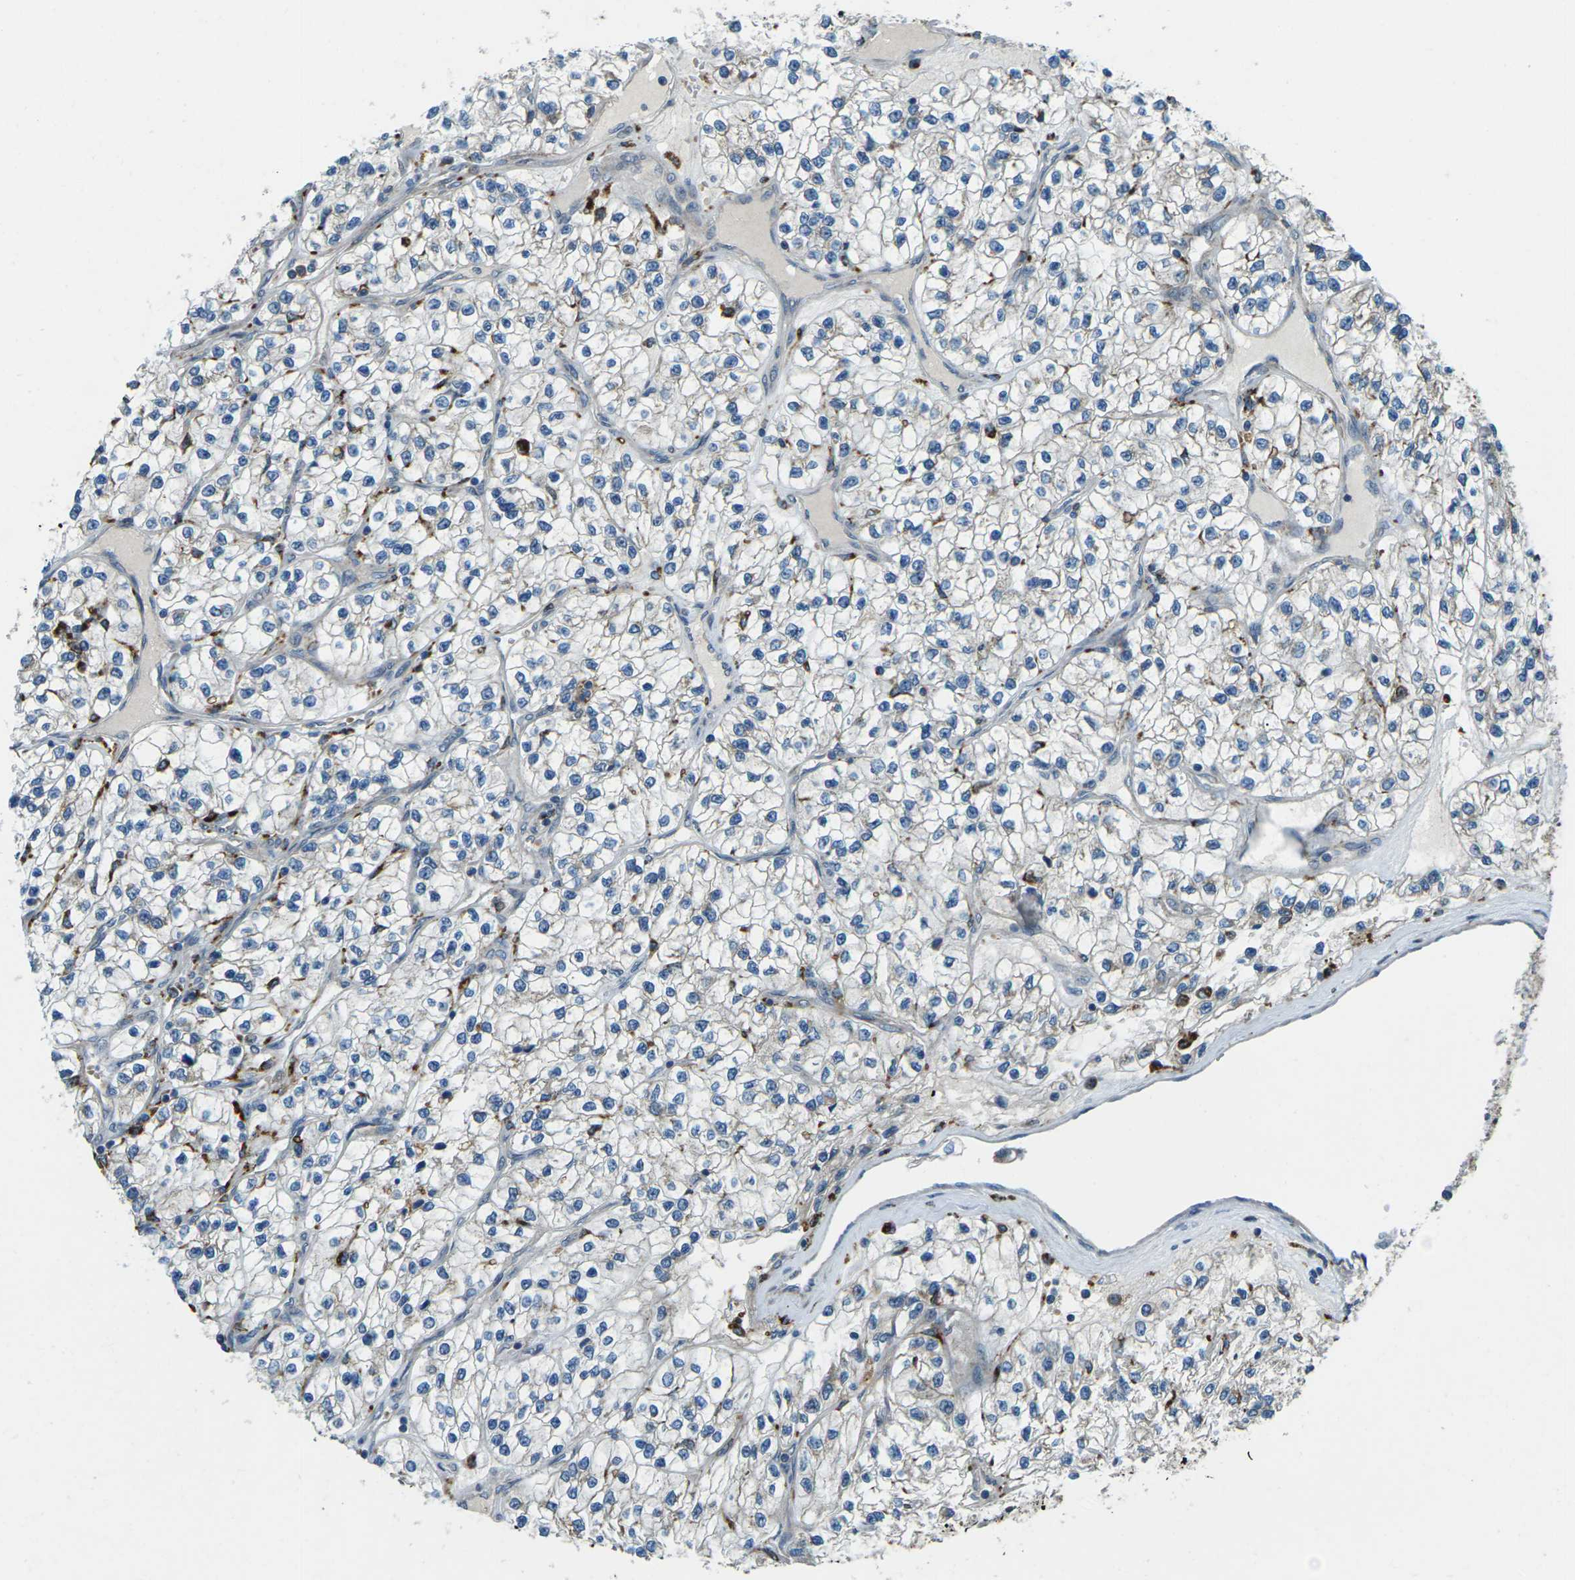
{"staining": {"intensity": "negative", "quantity": "none", "location": "none"}, "tissue": "renal cancer", "cell_type": "Tumor cells", "image_type": "cancer", "snomed": [{"axis": "morphology", "description": "Adenocarcinoma, NOS"}, {"axis": "topography", "description": "Kidney"}], "caption": "Immunohistochemistry micrograph of neoplastic tissue: renal cancer stained with DAB demonstrates no significant protein staining in tumor cells. The staining was performed using DAB (3,3'-diaminobenzidine) to visualize the protein expression in brown, while the nuclei were stained in blue with hematoxylin (Magnification: 20x).", "gene": "SLC31A2", "patient": {"sex": "female", "age": 57}}